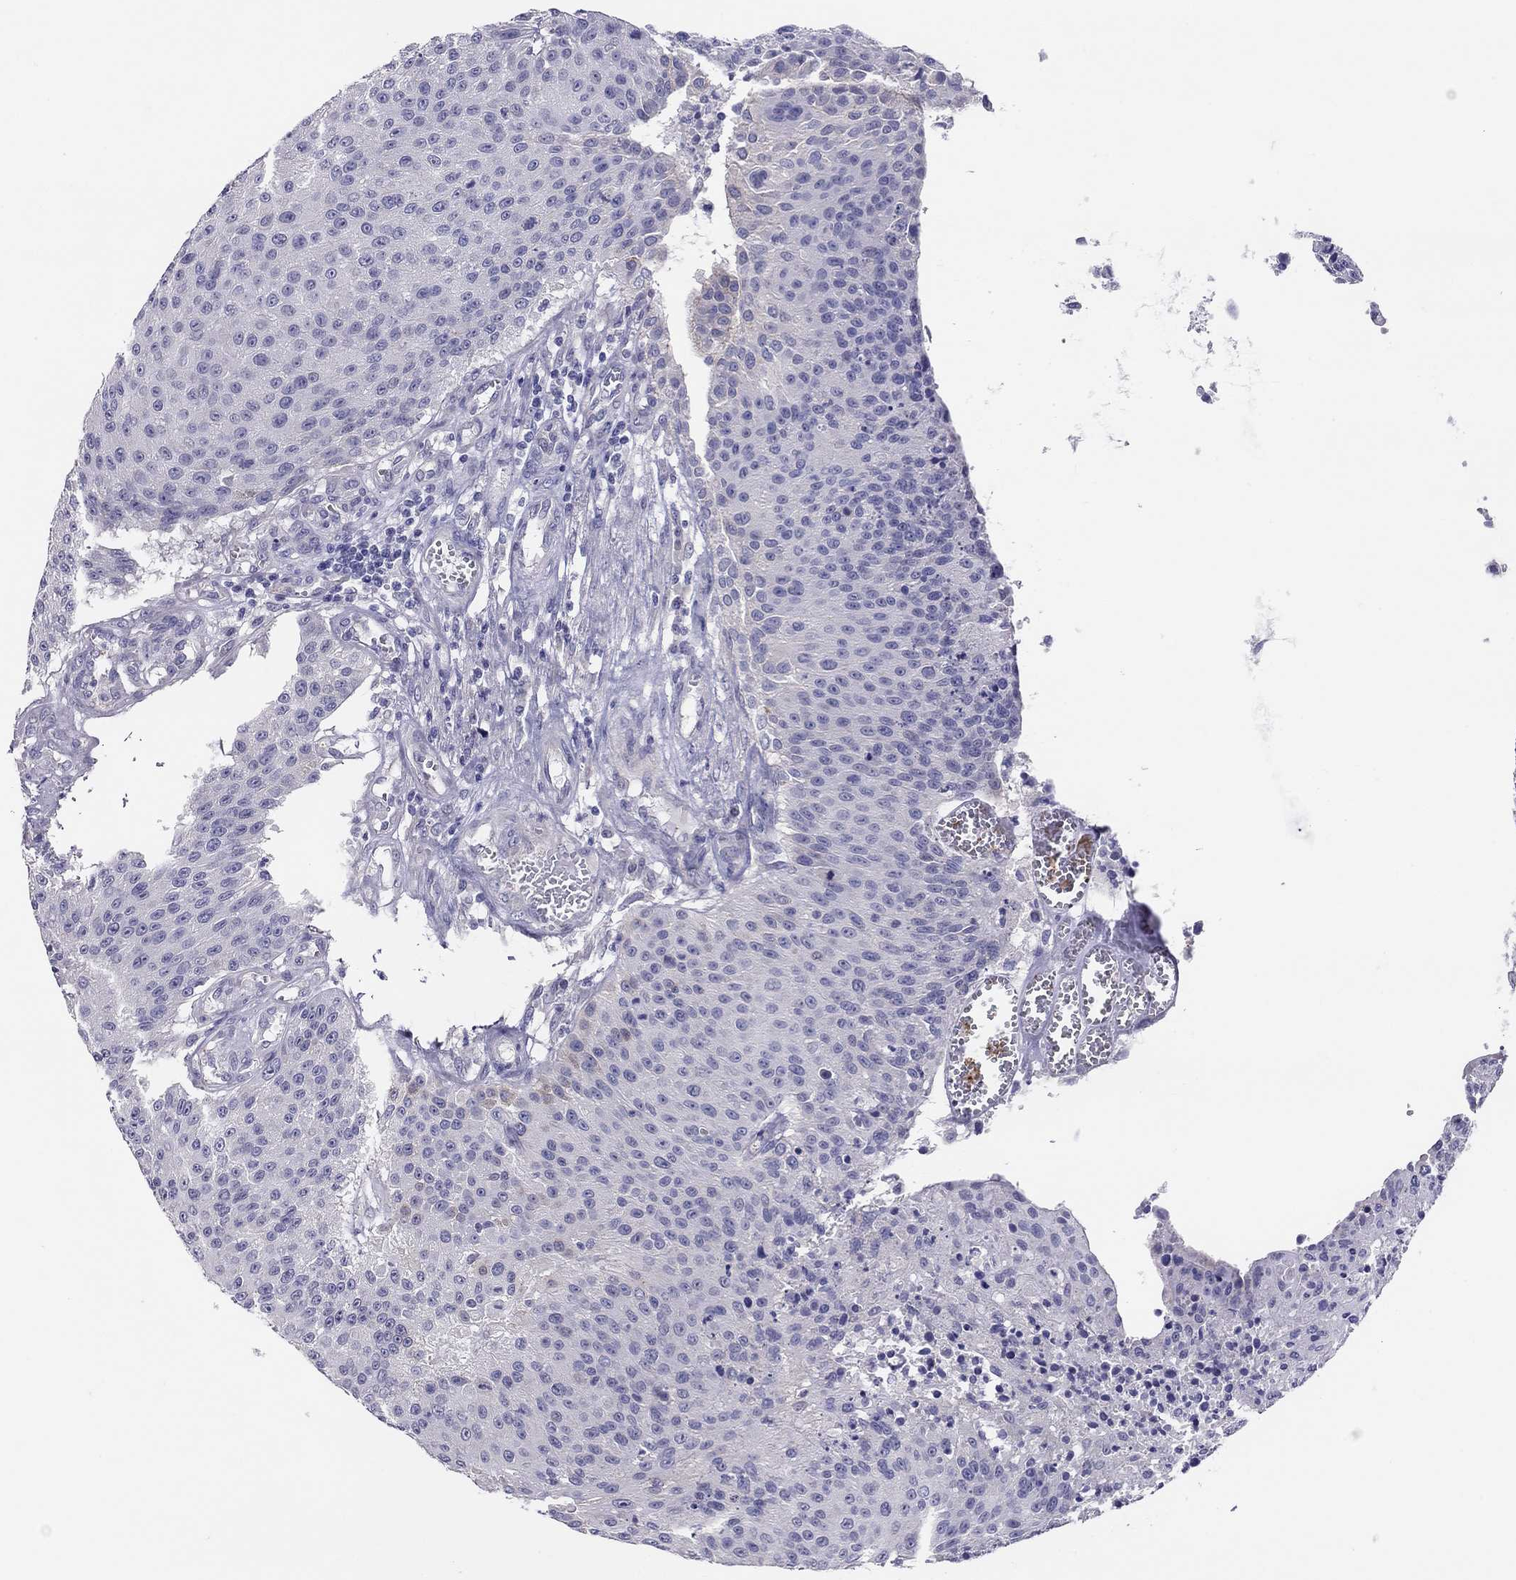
{"staining": {"intensity": "negative", "quantity": "none", "location": "none"}, "tissue": "urothelial cancer", "cell_type": "Tumor cells", "image_type": "cancer", "snomed": [{"axis": "morphology", "description": "Urothelial carcinoma, NOS"}, {"axis": "topography", "description": "Urinary bladder"}], "caption": "Immunohistochemistry histopathology image of urothelial cancer stained for a protein (brown), which shows no positivity in tumor cells.", "gene": "MGAT4C", "patient": {"sex": "male", "age": 55}}